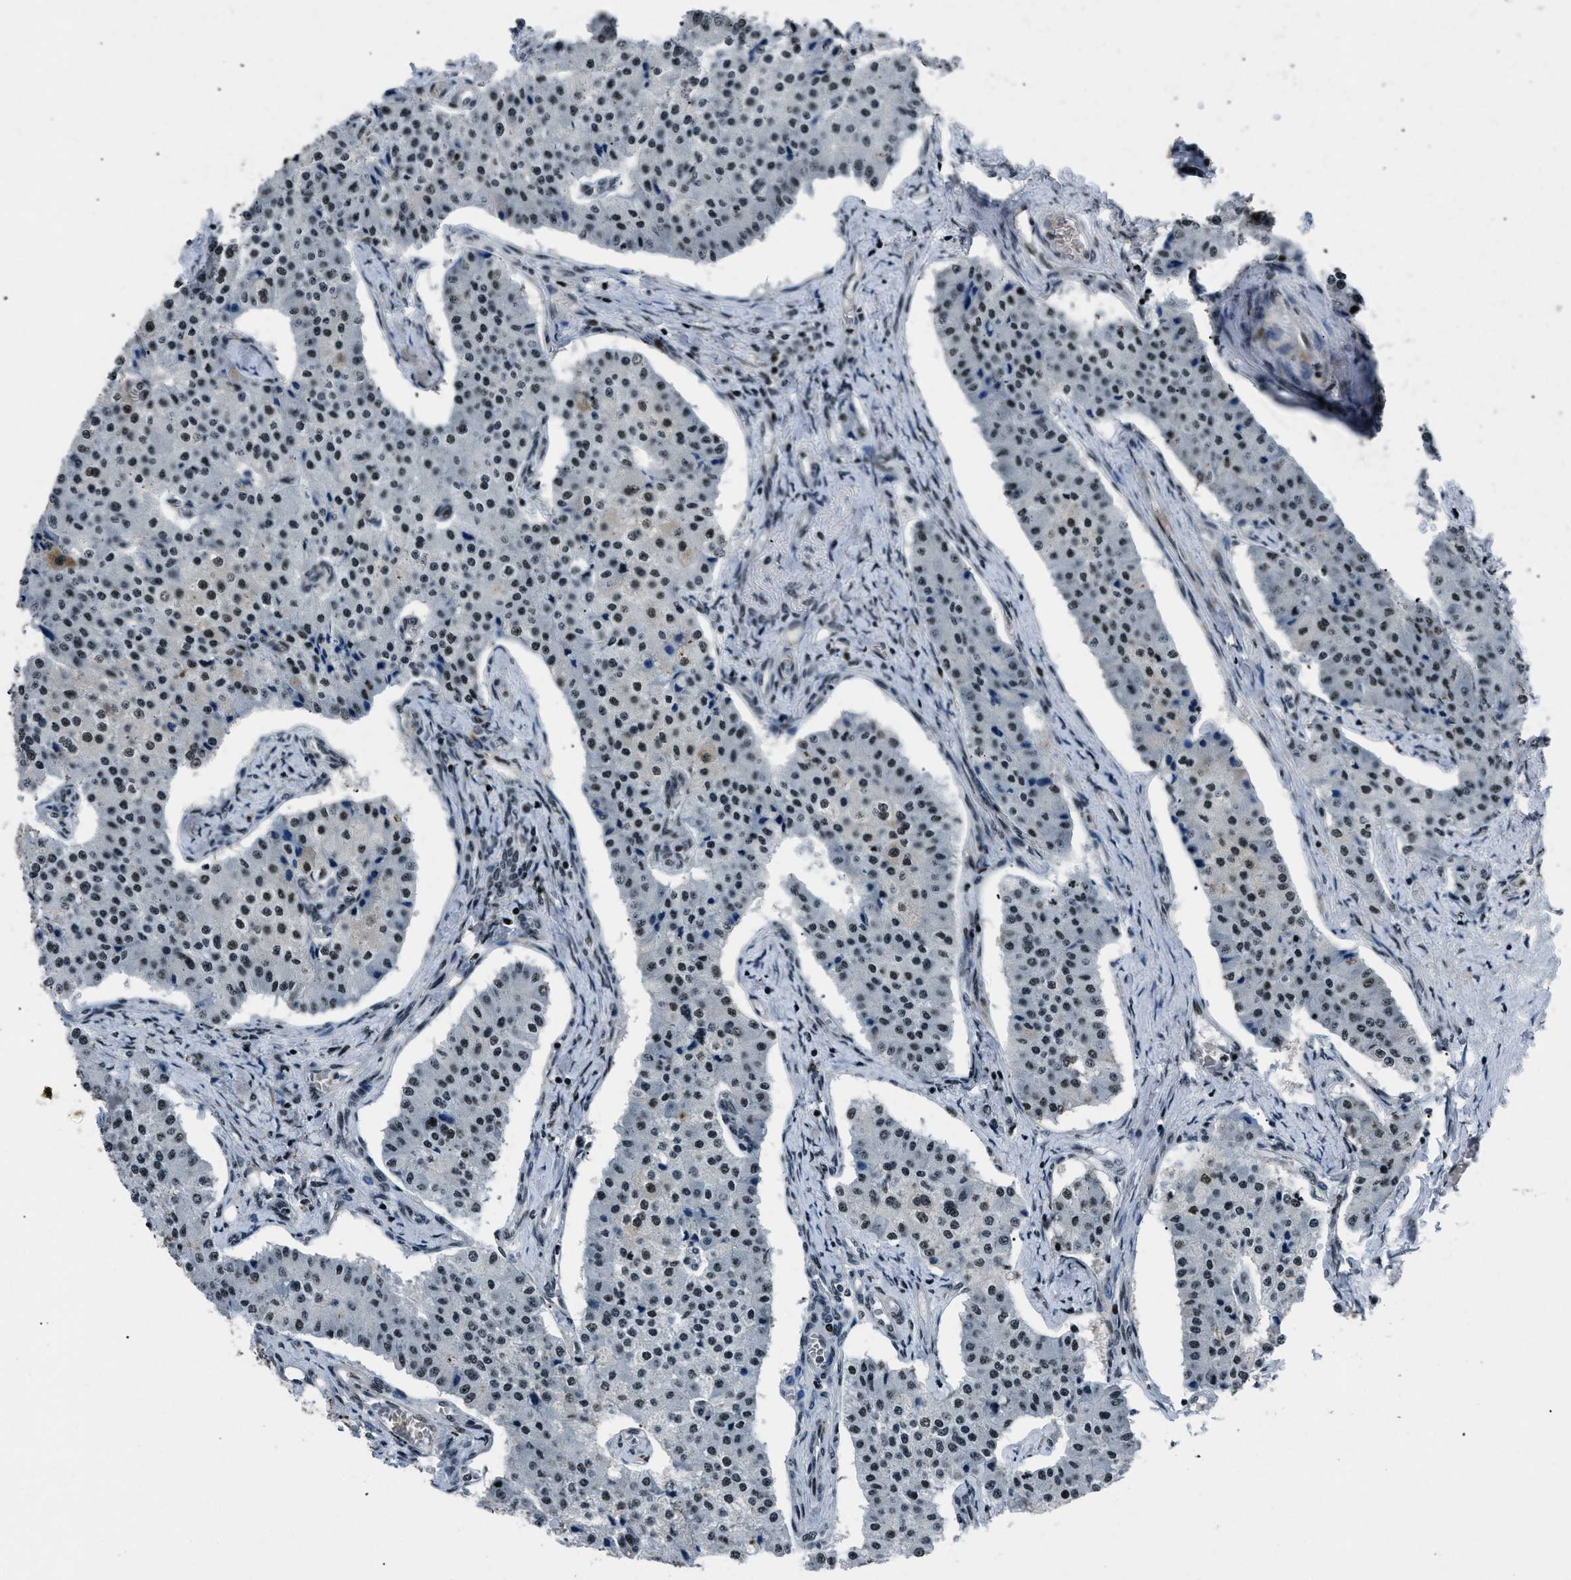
{"staining": {"intensity": "strong", "quantity": ">75%", "location": "nuclear"}, "tissue": "carcinoid", "cell_type": "Tumor cells", "image_type": "cancer", "snomed": [{"axis": "morphology", "description": "Carcinoid, malignant, NOS"}, {"axis": "topography", "description": "Colon"}], "caption": "Approximately >75% of tumor cells in carcinoid (malignant) show strong nuclear protein positivity as visualized by brown immunohistochemical staining.", "gene": "SMARCB1", "patient": {"sex": "female", "age": 52}}